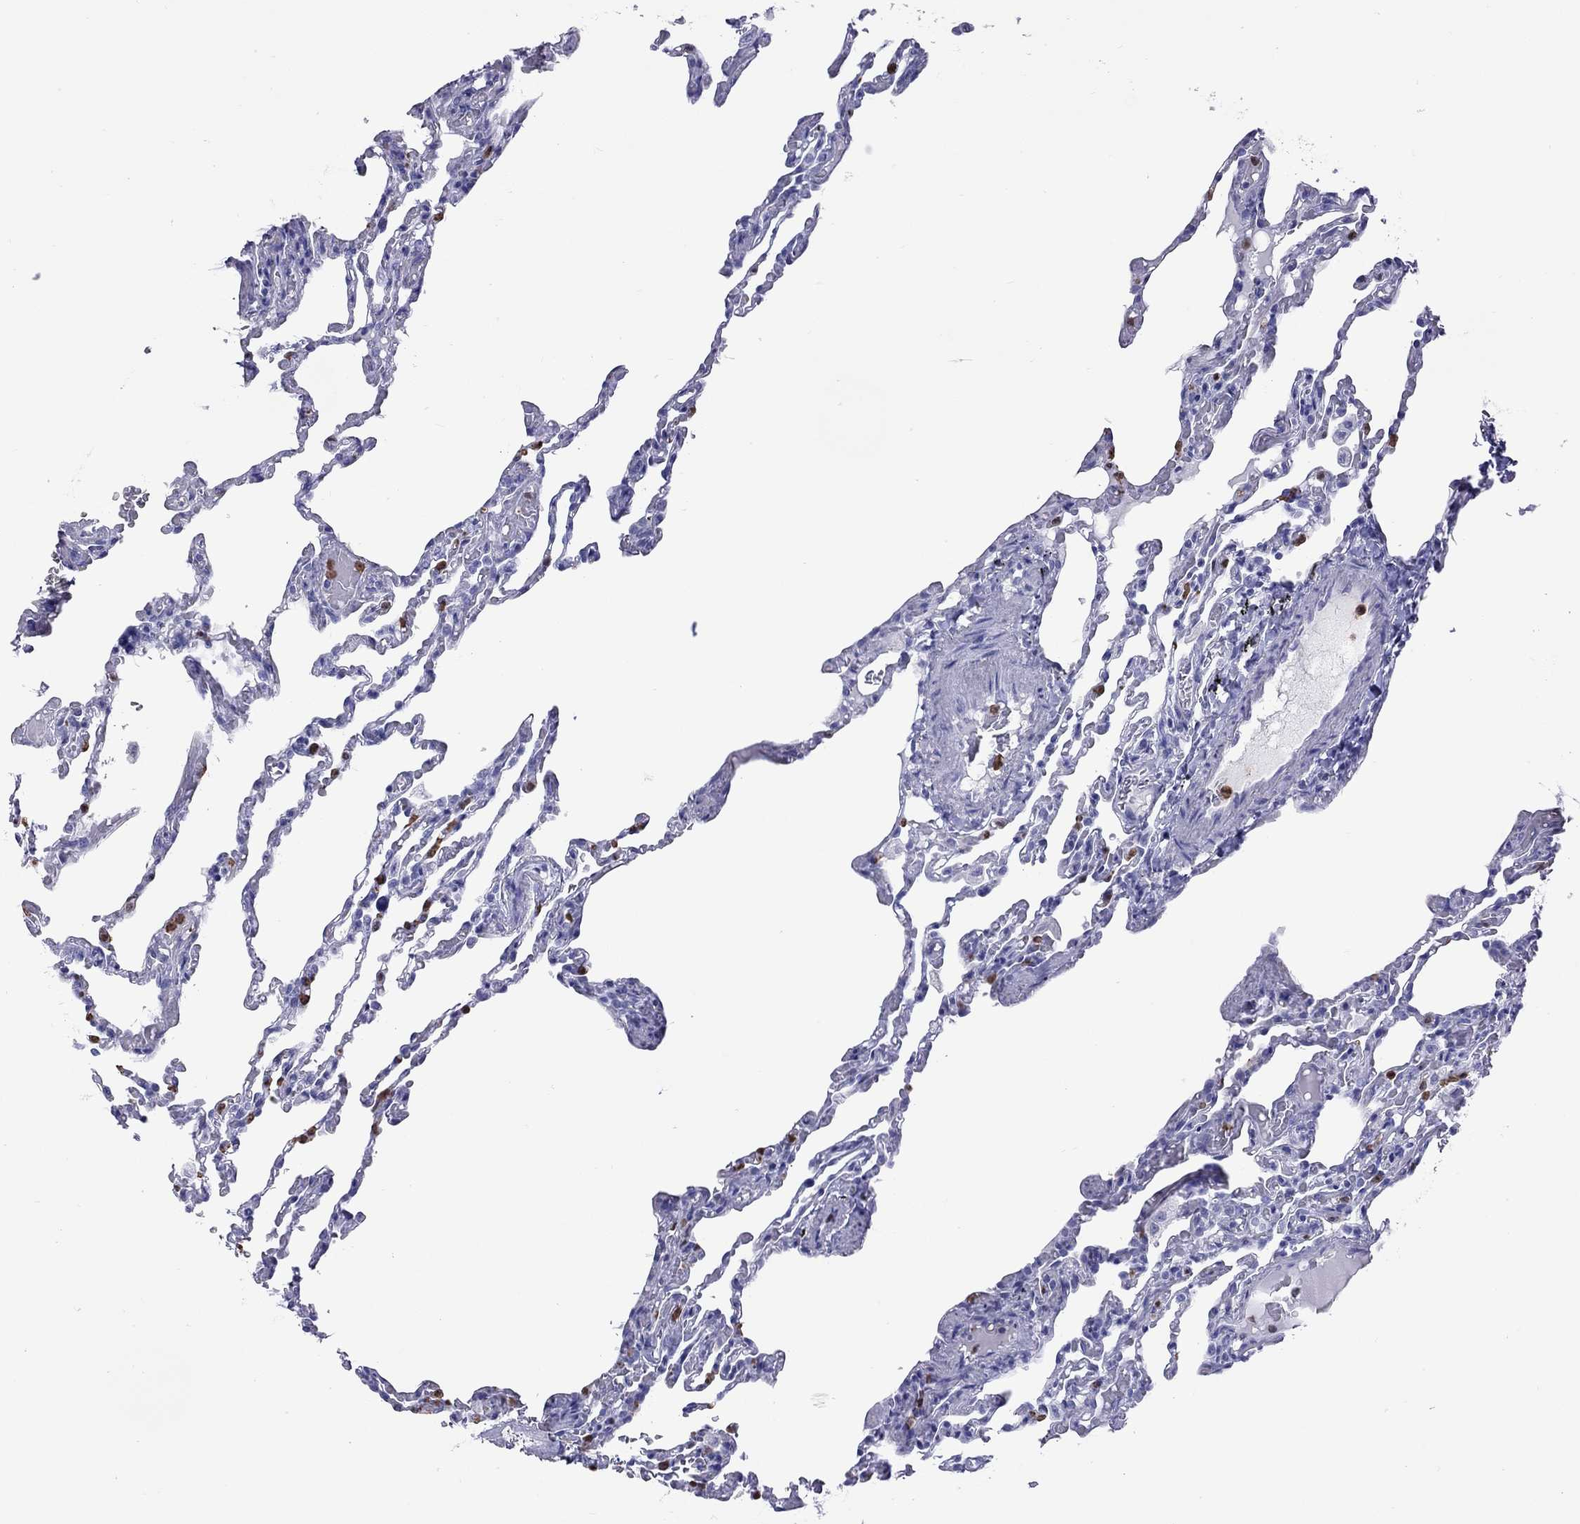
{"staining": {"intensity": "negative", "quantity": "none", "location": "none"}, "tissue": "lung", "cell_type": "Alveolar cells", "image_type": "normal", "snomed": [{"axis": "morphology", "description": "Normal tissue, NOS"}, {"axis": "topography", "description": "Lung"}], "caption": "Unremarkable lung was stained to show a protein in brown. There is no significant expression in alveolar cells. The staining is performed using DAB brown chromogen with nuclei counter-stained in using hematoxylin.", "gene": "SLAMF1", "patient": {"sex": "female", "age": 43}}